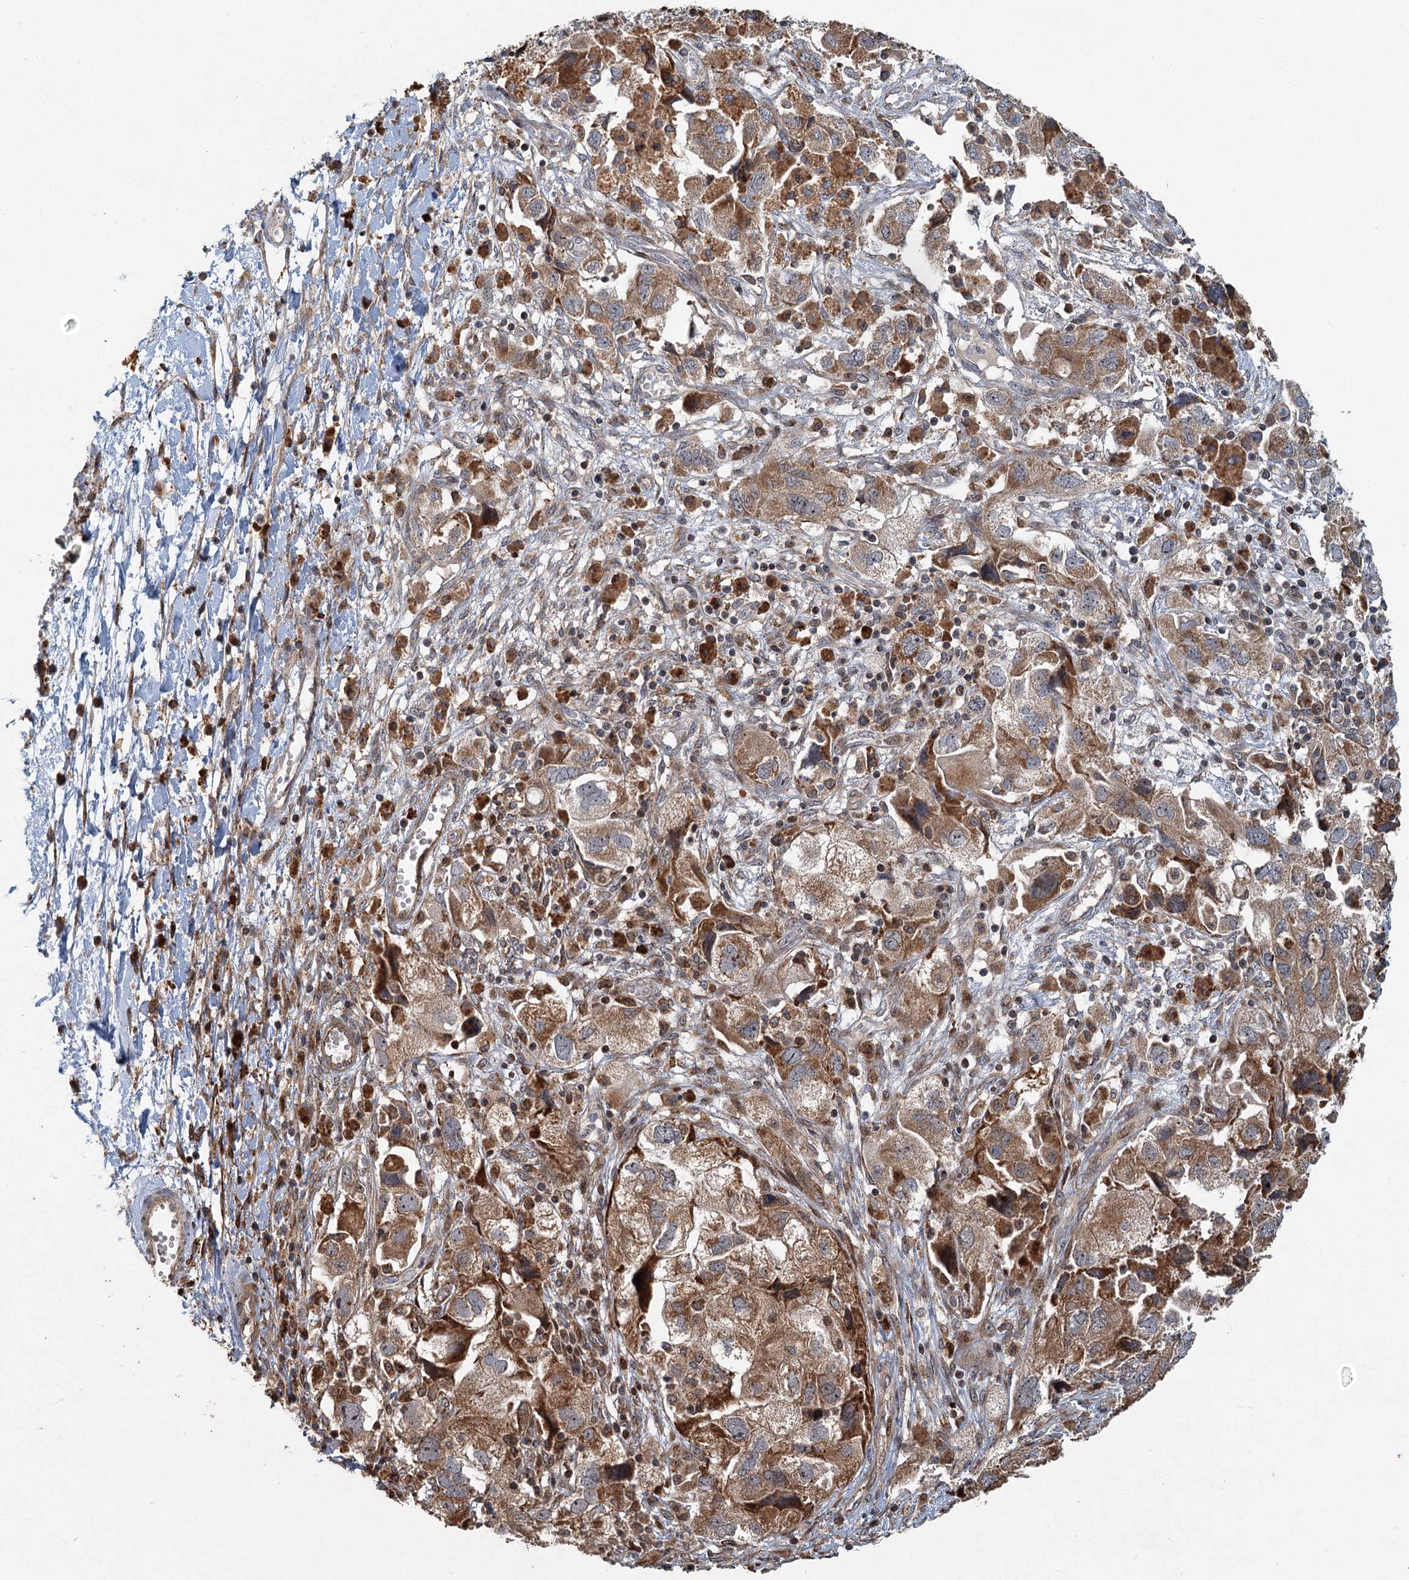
{"staining": {"intensity": "moderate", "quantity": ">75%", "location": "cytoplasmic/membranous"}, "tissue": "ovarian cancer", "cell_type": "Tumor cells", "image_type": "cancer", "snomed": [{"axis": "morphology", "description": "Carcinoma, NOS"}, {"axis": "morphology", "description": "Cystadenocarcinoma, serous, NOS"}, {"axis": "topography", "description": "Ovary"}], "caption": "The histopathology image shows a brown stain indicating the presence of a protein in the cytoplasmic/membranous of tumor cells in ovarian cancer (serous cystadenocarcinoma).", "gene": "SRPX2", "patient": {"sex": "female", "age": 69}}